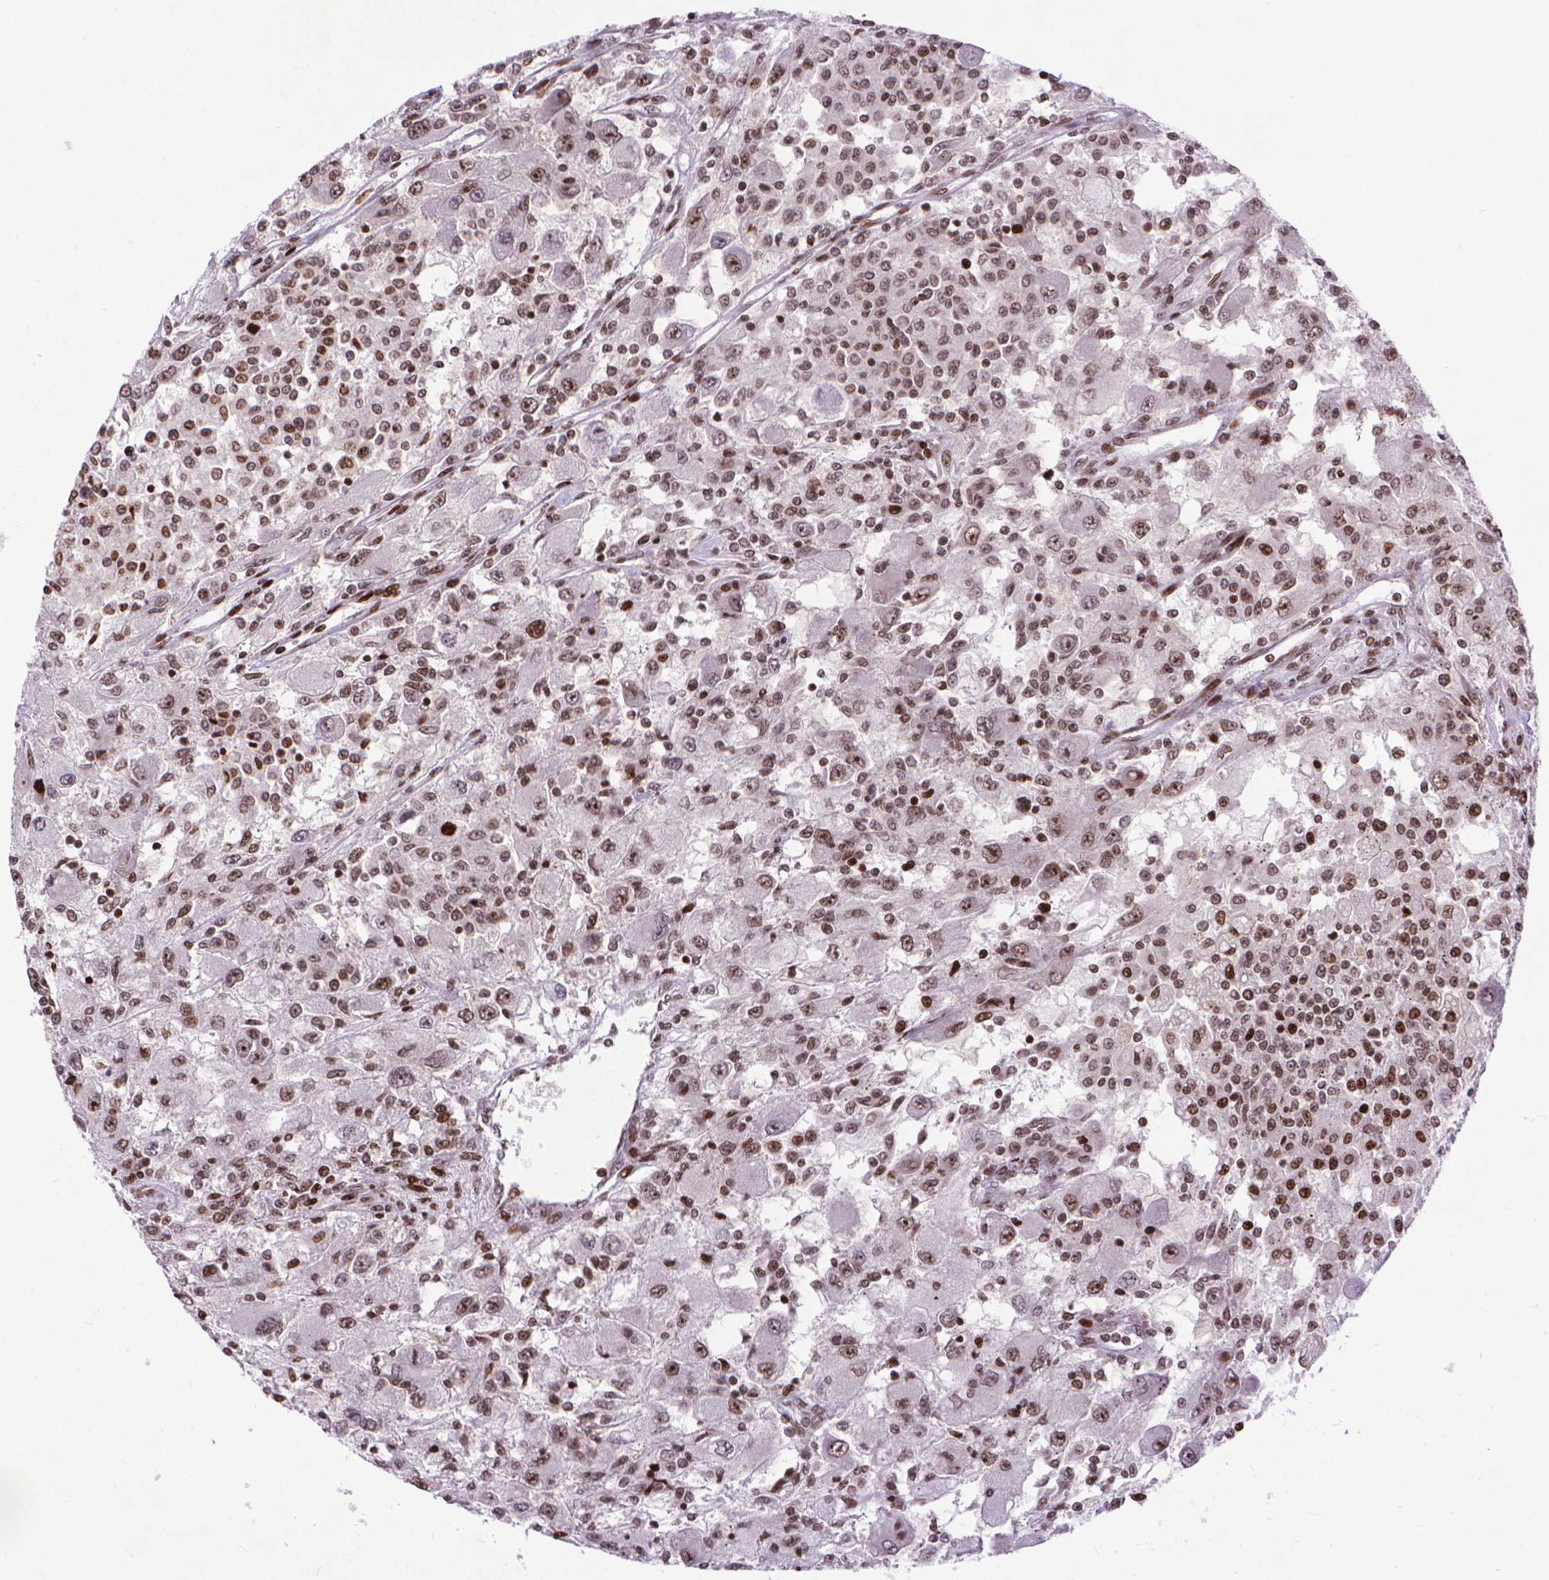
{"staining": {"intensity": "weak", "quantity": ">75%", "location": "nuclear"}, "tissue": "renal cancer", "cell_type": "Tumor cells", "image_type": "cancer", "snomed": [{"axis": "morphology", "description": "Adenocarcinoma, NOS"}, {"axis": "topography", "description": "Kidney"}], "caption": "Immunohistochemical staining of human renal cancer (adenocarcinoma) exhibits low levels of weak nuclear positivity in about >75% of tumor cells.", "gene": "AMER1", "patient": {"sex": "female", "age": 67}}